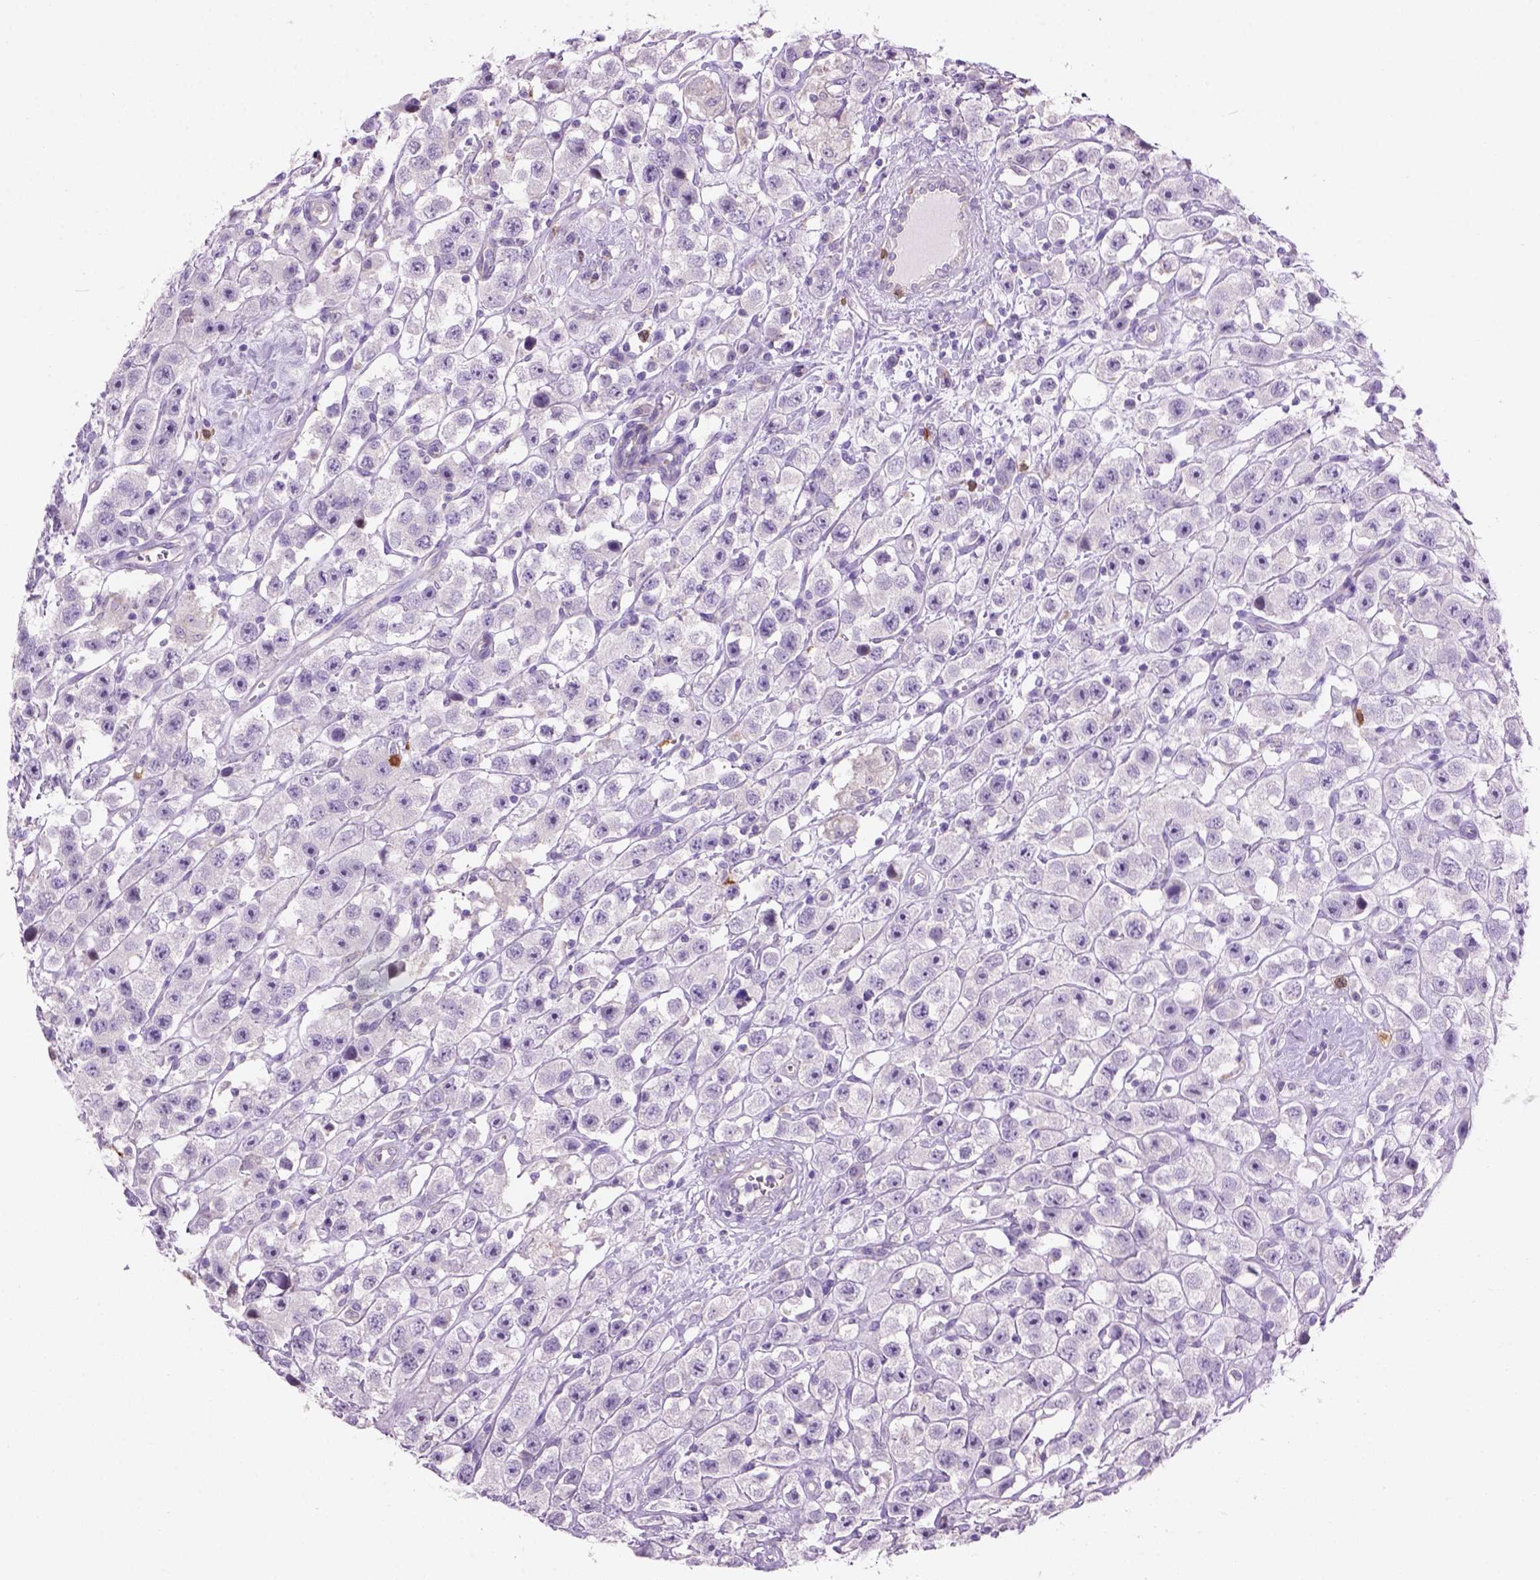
{"staining": {"intensity": "negative", "quantity": "none", "location": "none"}, "tissue": "testis cancer", "cell_type": "Tumor cells", "image_type": "cancer", "snomed": [{"axis": "morphology", "description": "Seminoma, NOS"}, {"axis": "topography", "description": "Testis"}], "caption": "Protein analysis of testis cancer demonstrates no significant expression in tumor cells. The staining is performed using DAB brown chromogen with nuclei counter-stained in using hematoxylin.", "gene": "CD84", "patient": {"sex": "male", "age": 45}}